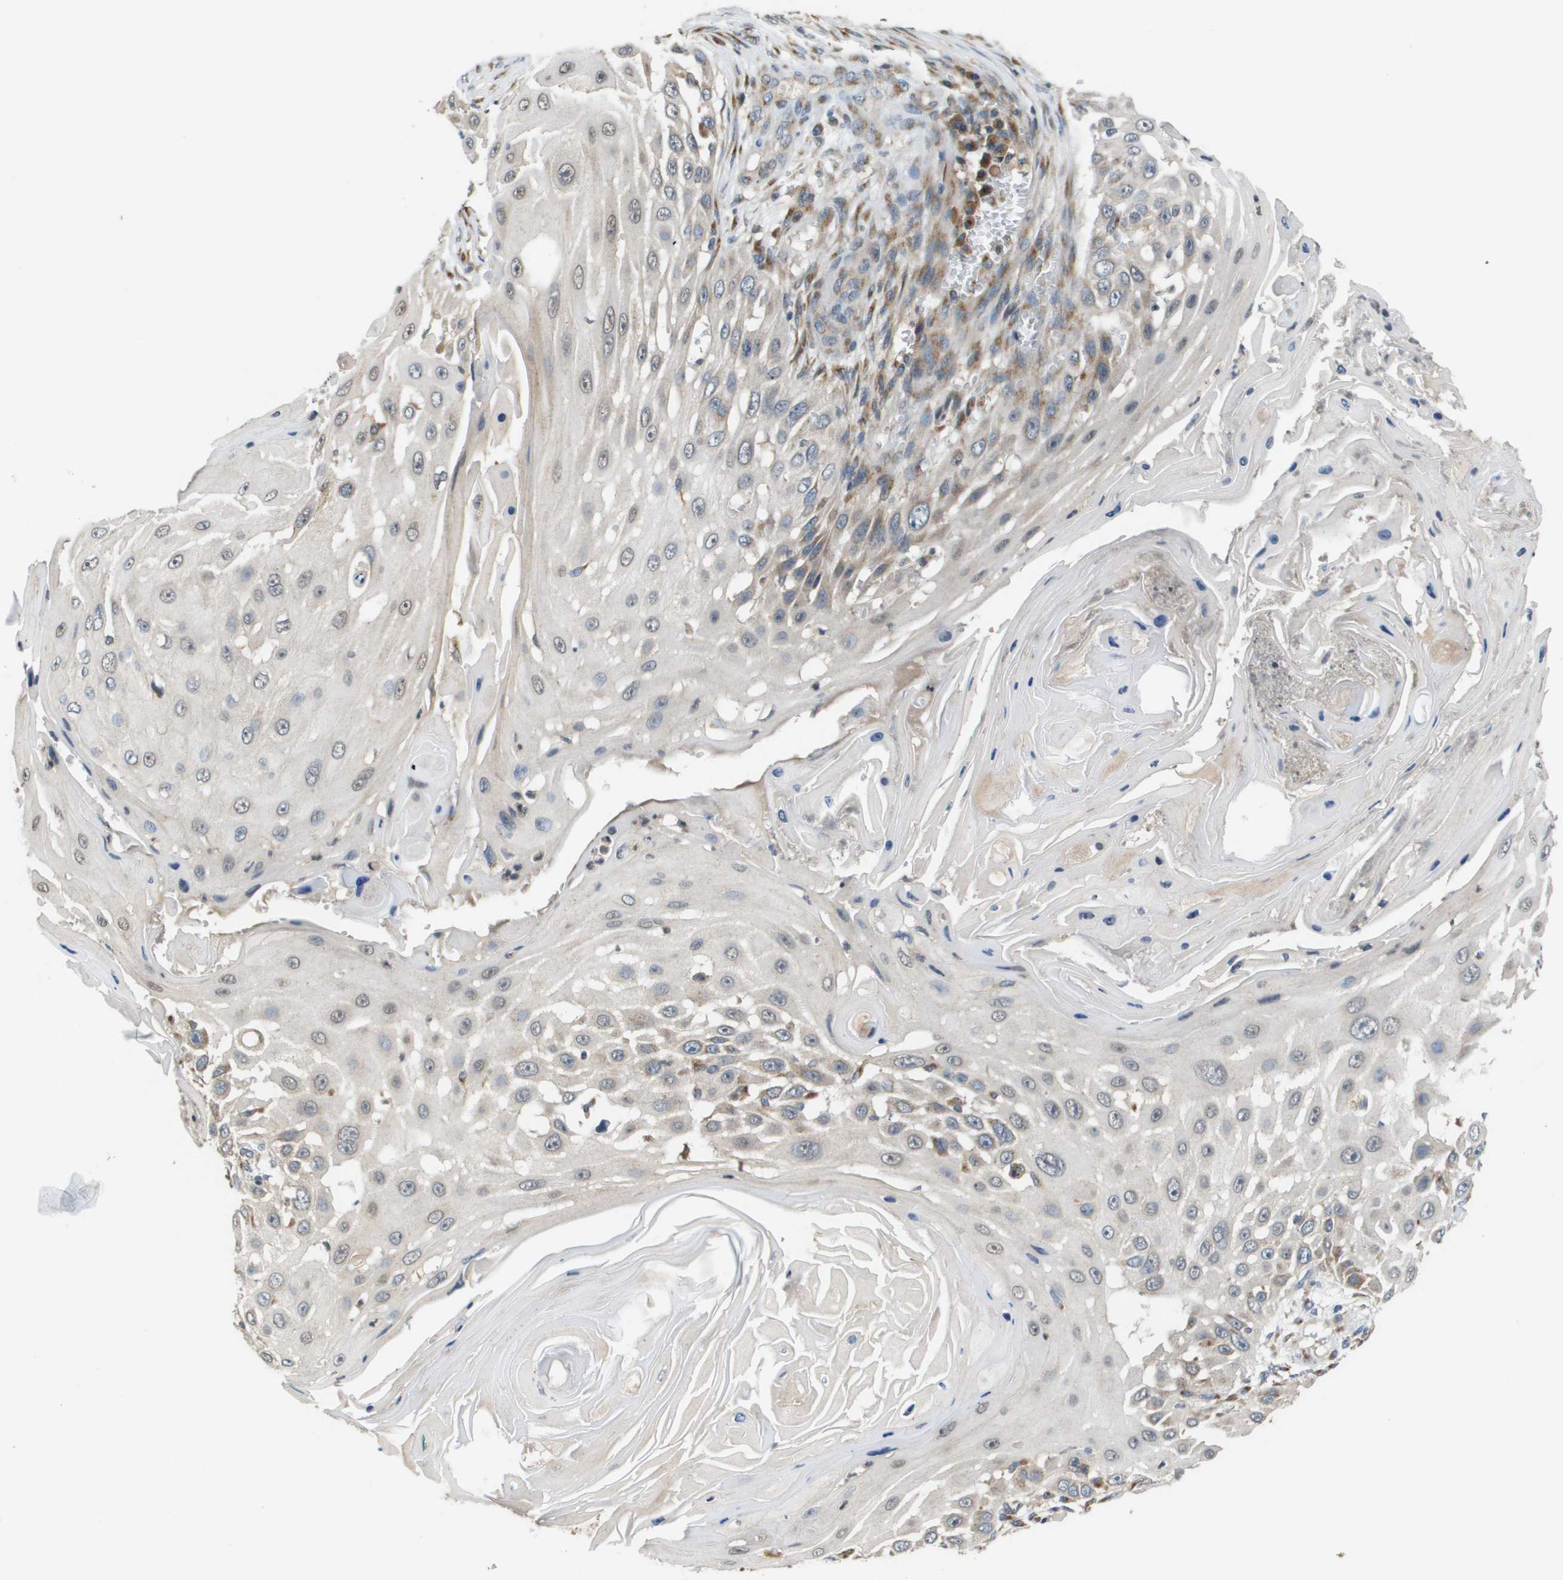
{"staining": {"intensity": "moderate", "quantity": "<25%", "location": "cytoplasmic/membranous"}, "tissue": "skin cancer", "cell_type": "Tumor cells", "image_type": "cancer", "snomed": [{"axis": "morphology", "description": "Squamous cell carcinoma, NOS"}, {"axis": "topography", "description": "Skin"}], "caption": "Protein expression analysis of human skin cancer reveals moderate cytoplasmic/membranous positivity in approximately <25% of tumor cells.", "gene": "PCK1", "patient": {"sex": "female", "age": 44}}